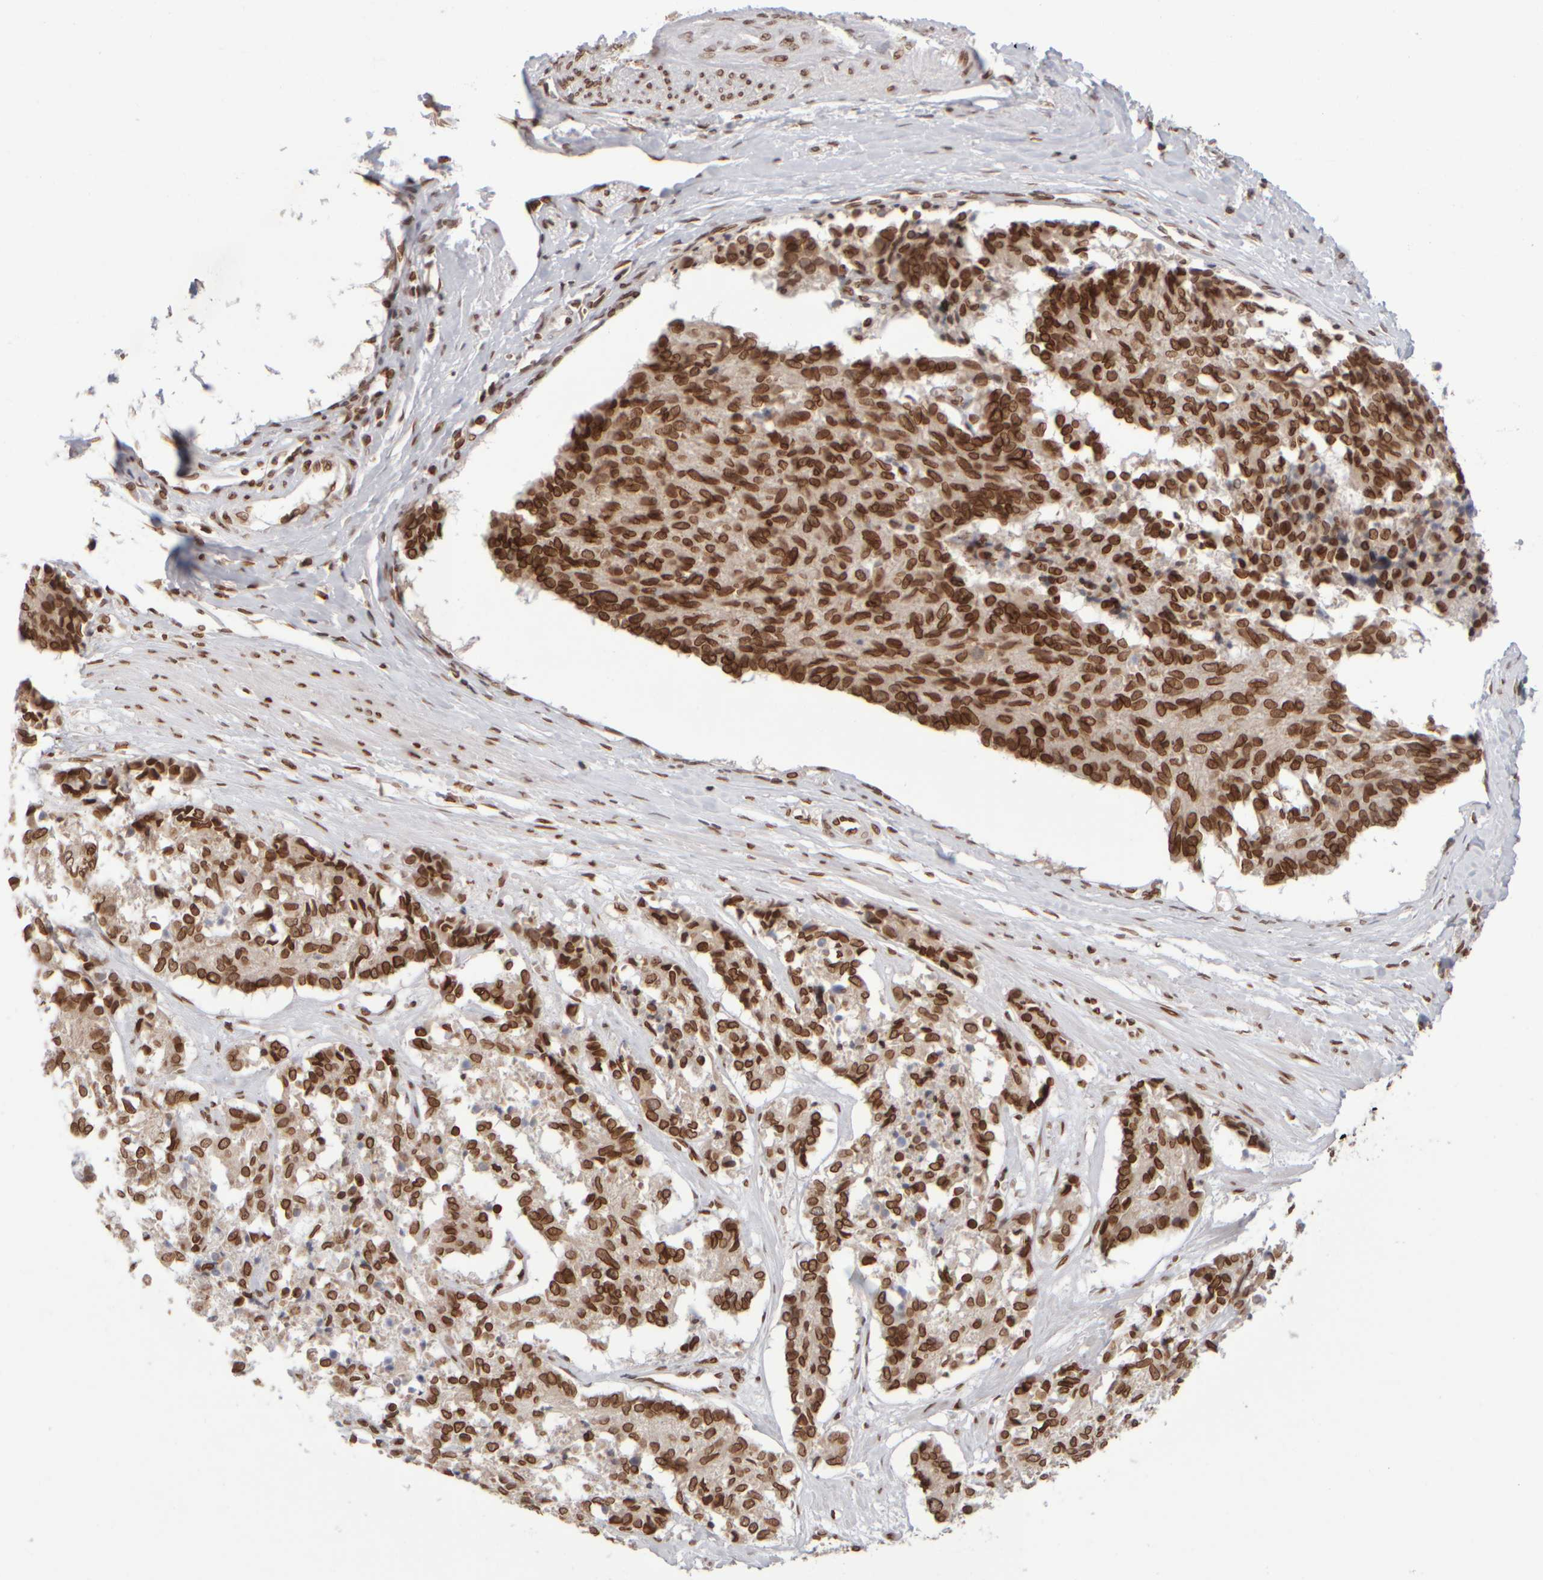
{"staining": {"intensity": "strong", "quantity": ">75%", "location": "cytoplasmic/membranous,nuclear"}, "tissue": "cervical cancer", "cell_type": "Tumor cells", "image_type": "cancer", "snomed": [{"axis": "morphology", "description": "Squamous cell carcinoma, NOS"}, {"axis": "topography", "description": "Cervix"}], "caption": "A high amount of strong cytoplasmic/membranous and nuclear staining is present in approximately >75% of tumor cells in cervical squamous cell carcinoma tissue. Nuclei are stained in blue.", "gene": "ZC3HC1", "patient": {"sex": "female", "age": 35}}